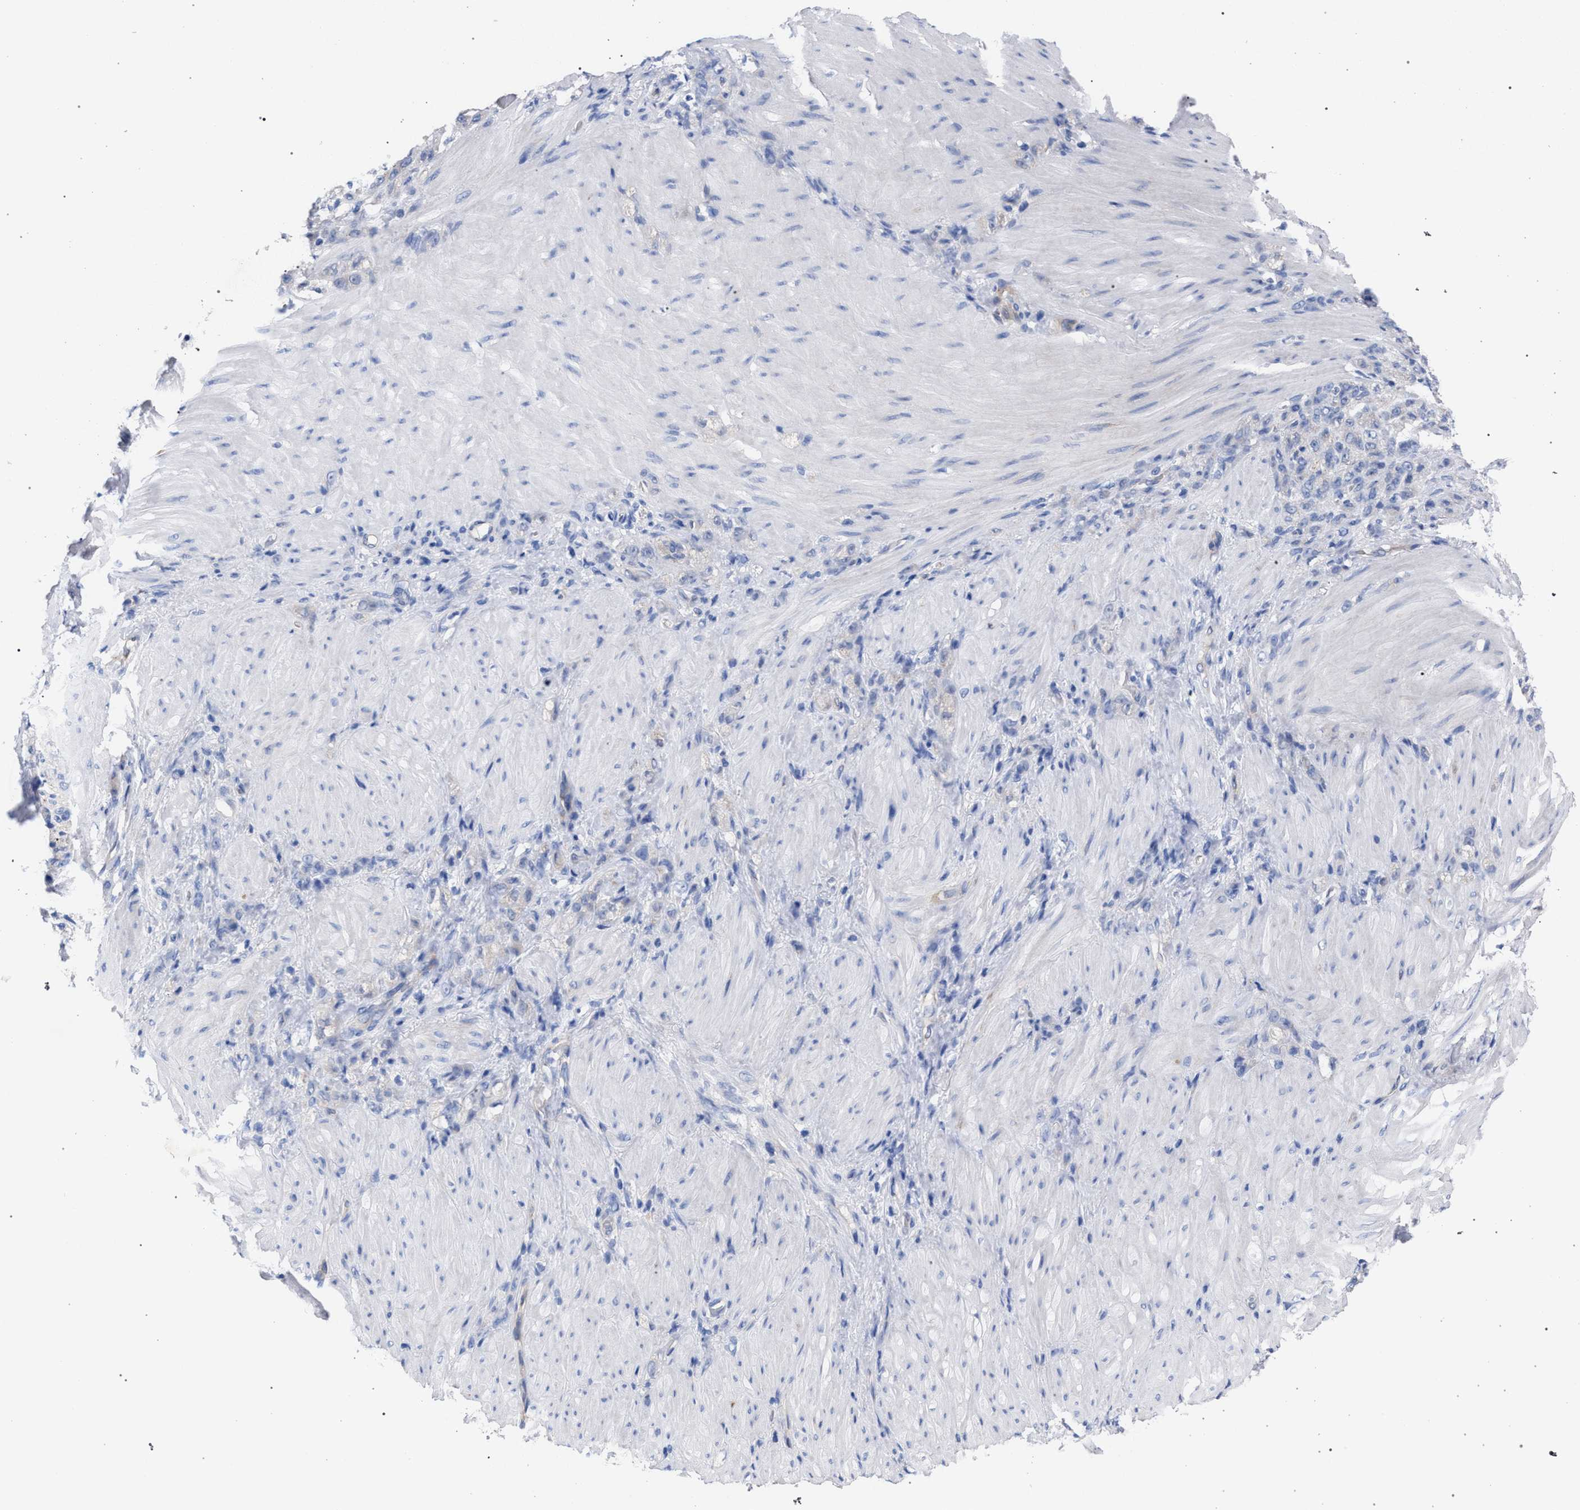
{"staining": {"intensity": "negative", "quantity": "none", "location": "none"}, "tissue": "stomach cancer", "cell_type": "Tumor cells", "image_type": "cancer", "snomed": [{"axis": "morphology", "description": "Normal tissue, NOS"}, {"axis": "morphology", "description": "Adenocarcinoma, NOS"}, {"axis": "topography", "description": "Stomach"}], "caption": "This is a photomicrograph of immunohistochemistry (IHC) staining of adenocarcinoma (stomach), which shows no expression in tumor cells.", "gene": "GMPR", "patient": {"sex": "male", "age": 82}}